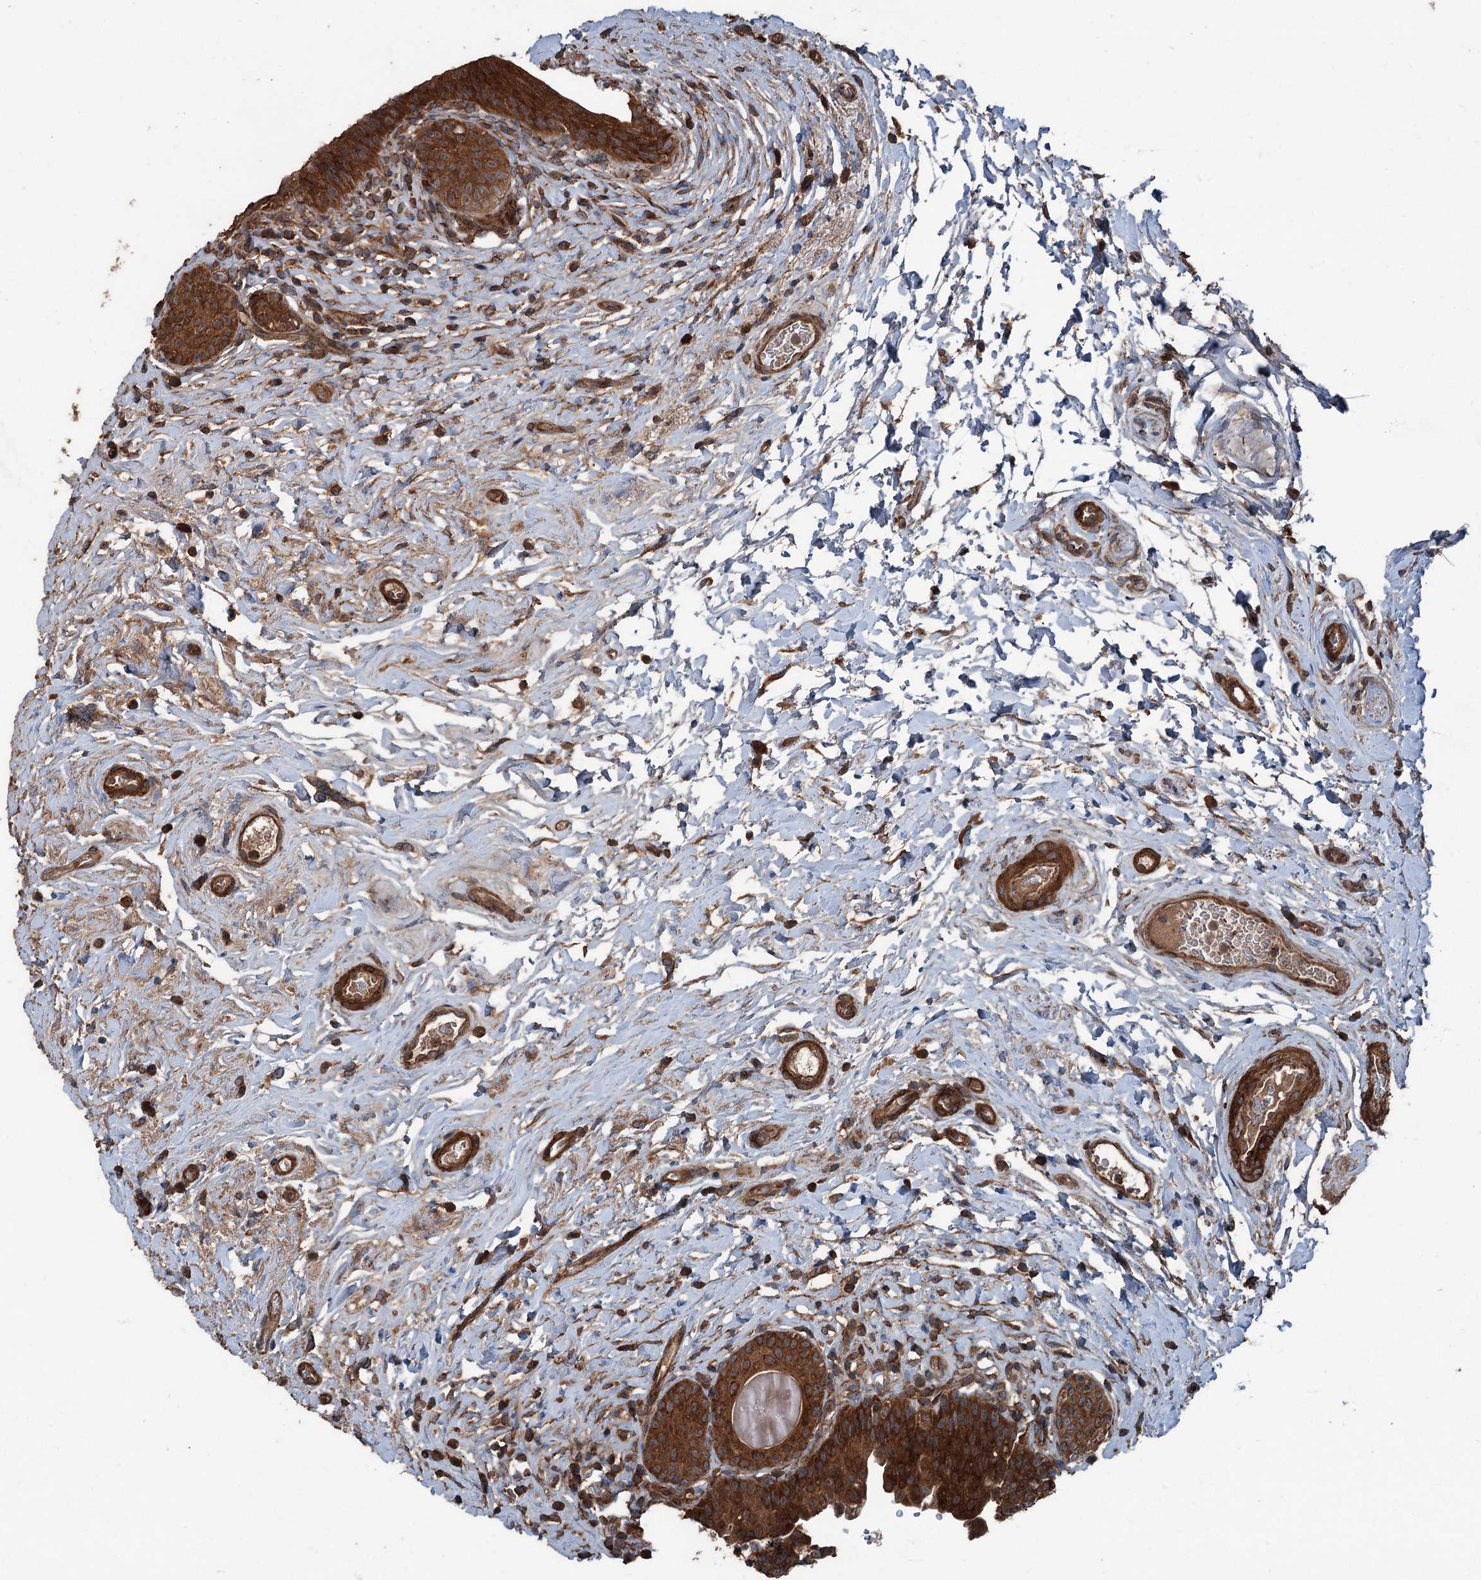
{"staining": {"intensity": "strong", "quantity": ">75%", "location": "cytoplasmic/membranous"}, "tissue": "urinary bladder", "cell_type": "Urothelial cells", "image_type": "normal", "snomed": [{"axis": "morphology", "description": "Normal tissue, NOS"}, {"axis": "topography", "description": "Urinary bladder"}], "caption": "IHC staining of benign urinary bladder, which reveals high levels of strong cytoplasmic/membranous expression in about >75% of urothelial cells indicating strong cytoplasmic/membranous protein expression. The staining was performed using DAB (brown) for protein detection and nuclei were counterstained in hematoxylin (blue).", "gene": "RNF214", "patient": {"sex": "male", "age": 83}}